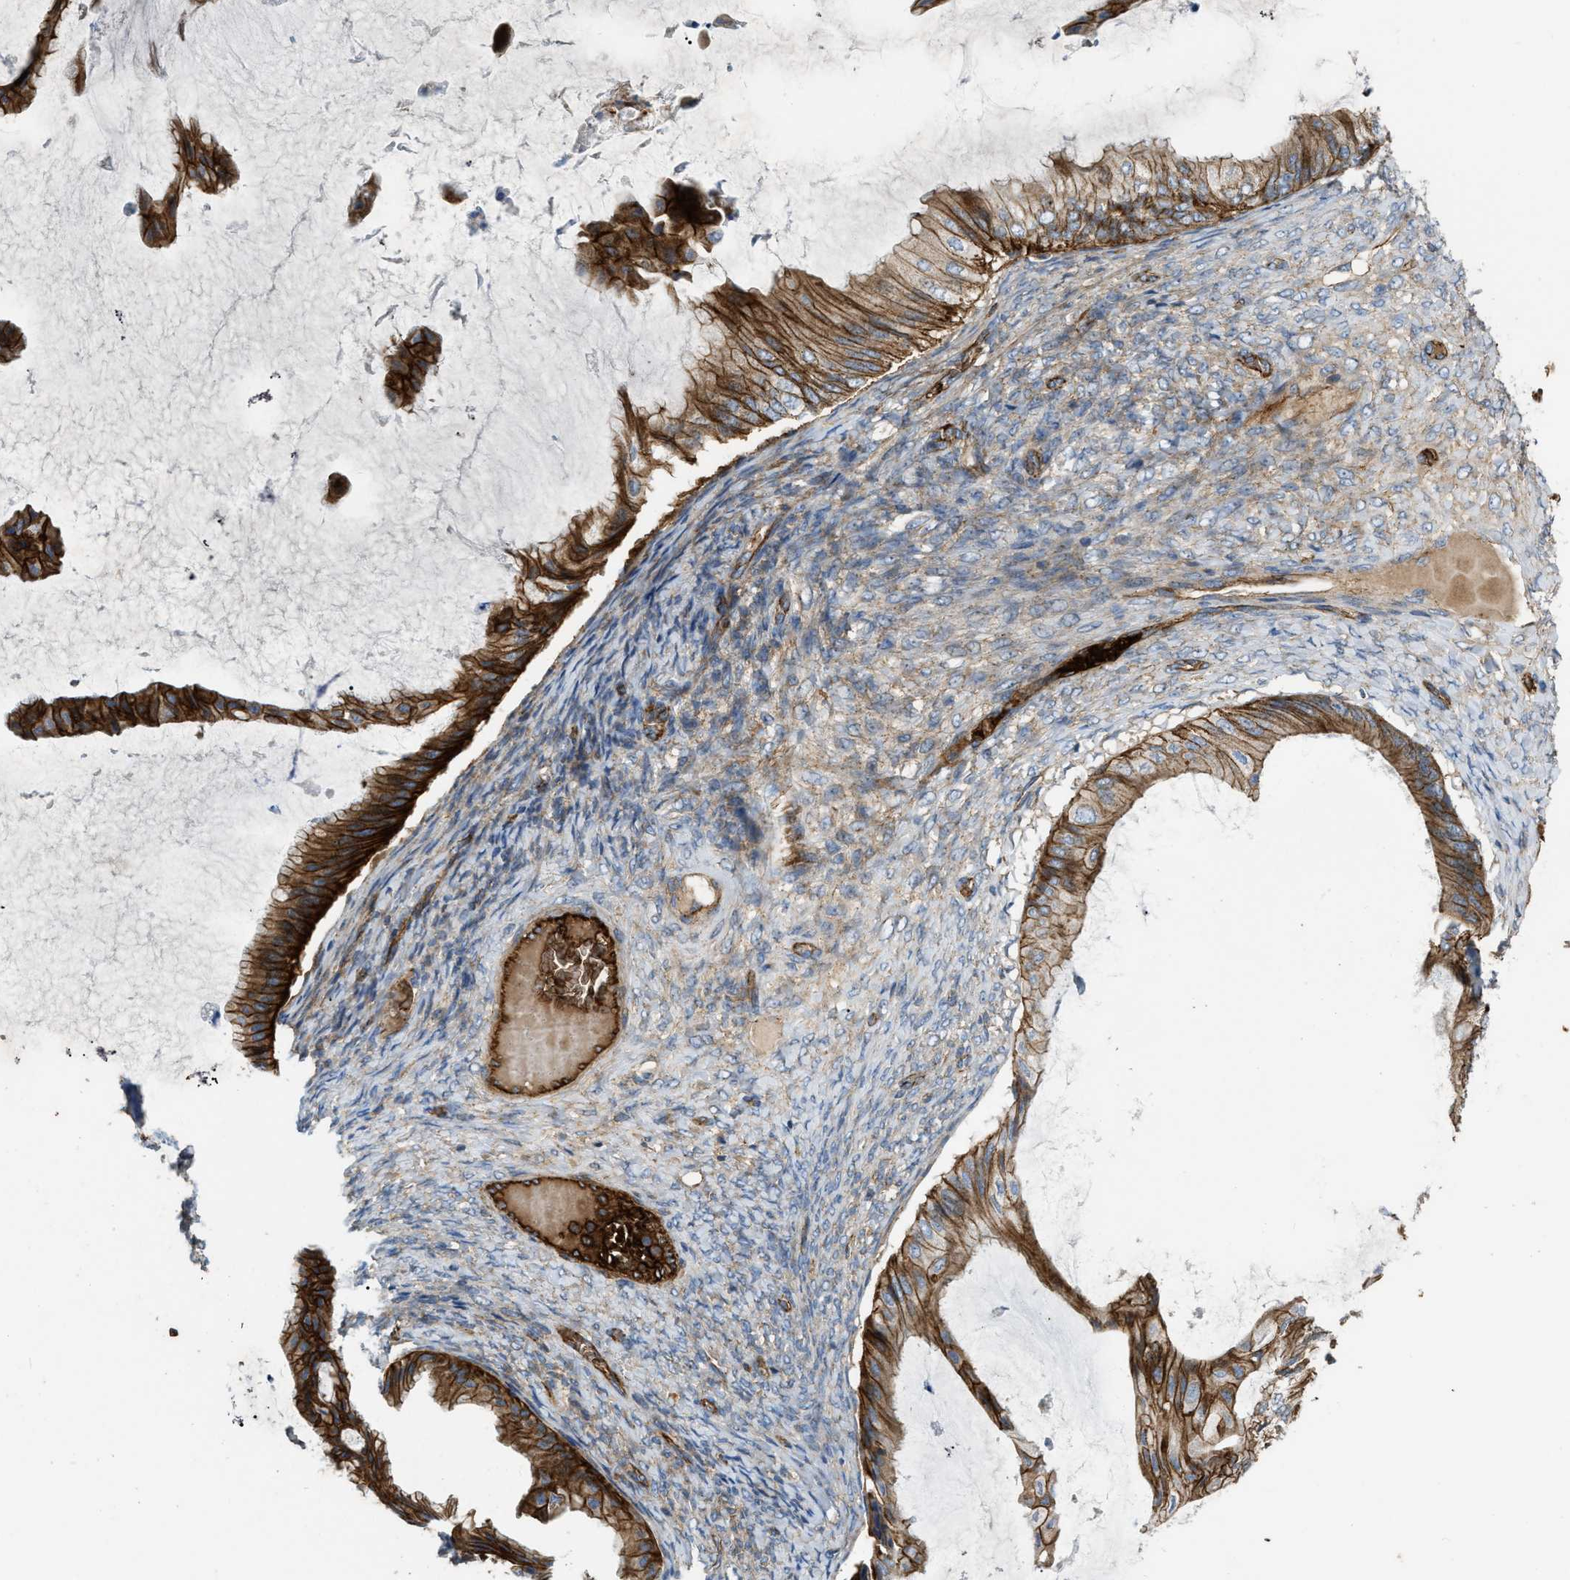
{"staining": {"intensity": "strong", "quantity": ">75%", "location": "cytoplasmic/membranous"}, "tissue": "ovarian cancer", "cell_type": "Tumor cells", "image_type": "cancer", "snomed": [{"axis": "morphology", "description": "Cystadenocarcinoma, mucinous, NOS"}, {"axis": "topography", "description": "Ovary"}], "caption": "Immunohistochemical staining of mucinous cystadenocarcinoma (ovarian) shows high levels of strong cytoplasmic/membranous staining in approximately >75% of tumor cells.", "gene": "ERC1", "patient": {"sex": "female", "age": 61}}